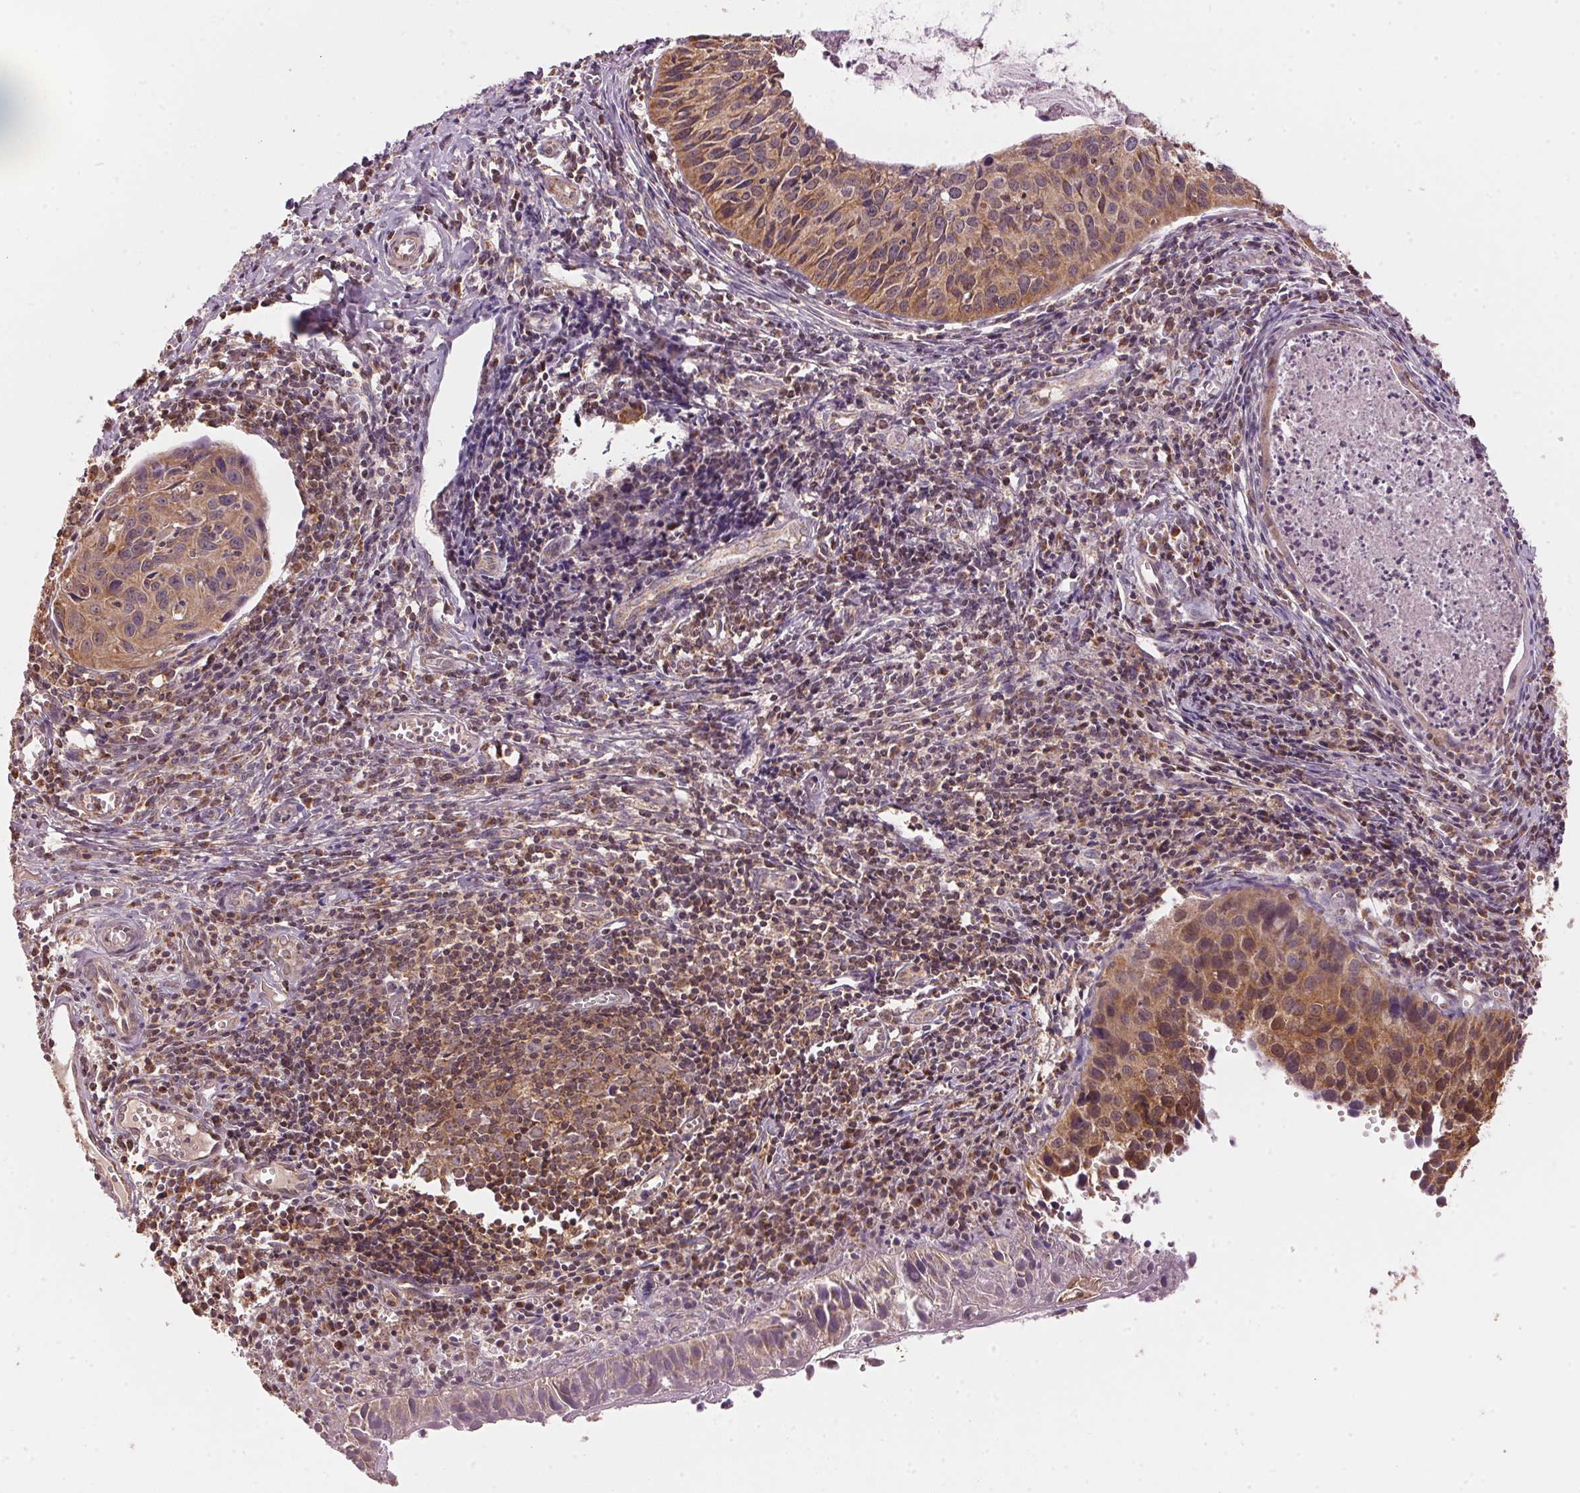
{"staining": {"intensity": "moderate", "quantity": ">75%", "location": "cytoplasmic/membranous"}, "tissue": "cervical cancer", "cell_type": "Tumor cells", "image_type": "cancer", "snomed": [{"axis": "morphology", "description": "Squamous cell carcinoma, NOS"}, {"axis": "topography", "description": "Cervix"}], "caption": "Cervical squamous cell carcinoma stained for a protein (brown) exhibits moderate cytoplasmic/membranous positive expression in about >75% of tumor cells.", "gene": "ARHGAP6", "patient": {"sex": "female", "age": 31}}